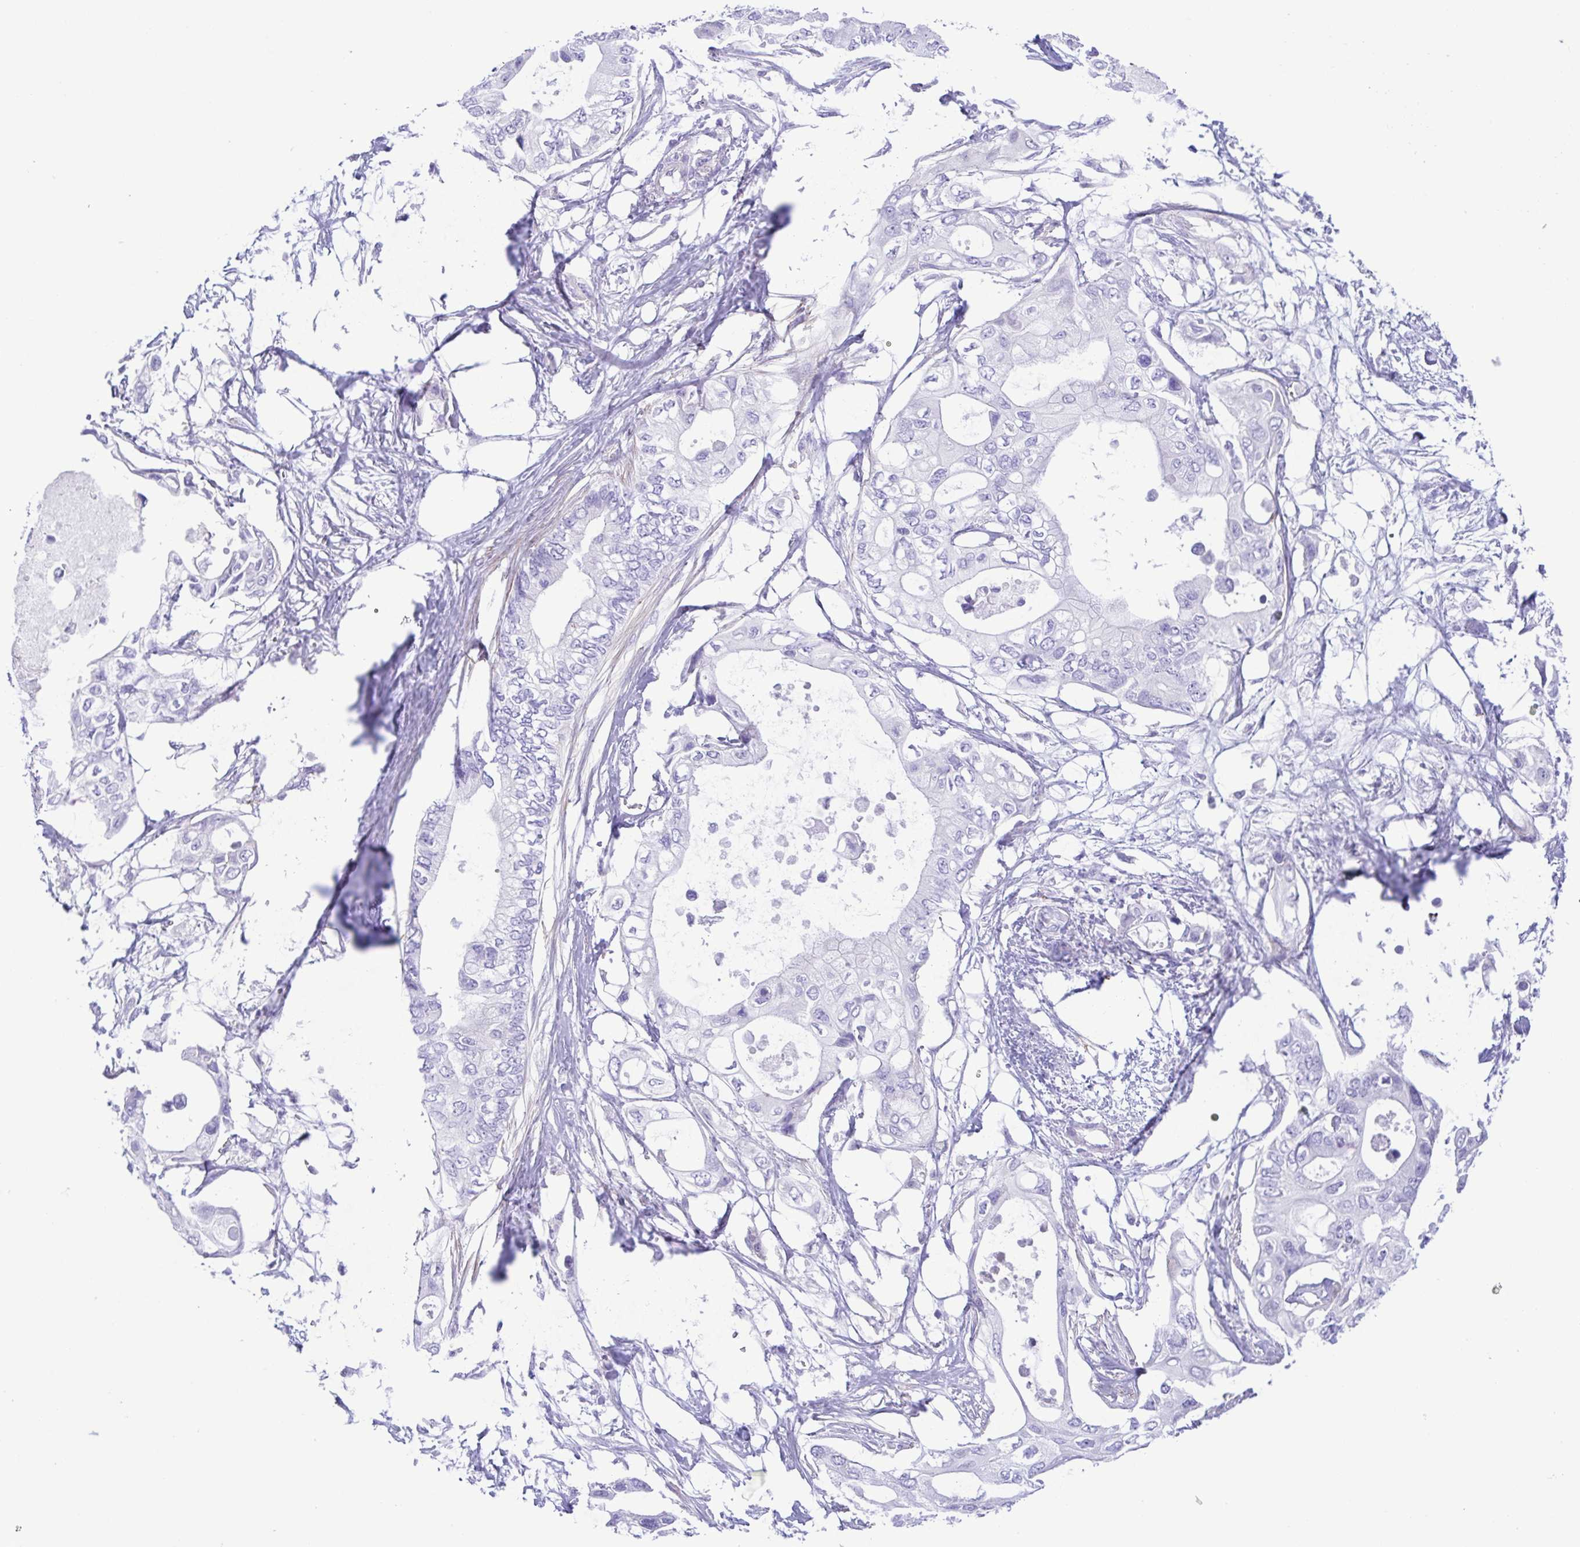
{"staining": {"intensity": "negative", "quantity": "none", "location": "none"}, "tissue": "pancreatic cancer", "cell_type": "Tumor cells", "image_type": "cancer", "snomed": [{"axis": "morphology", "description": "Adenocarcinoma, NOS"}, {"axis": "topography", "description": "Pancreas"}], "caption": "DAB immunohistochemical staining of pancreatic adenocarcinoma reveals no significant expression in tumor cells.", "gene": "GPR182", "patient": {"sex": "female", "age": 63}}